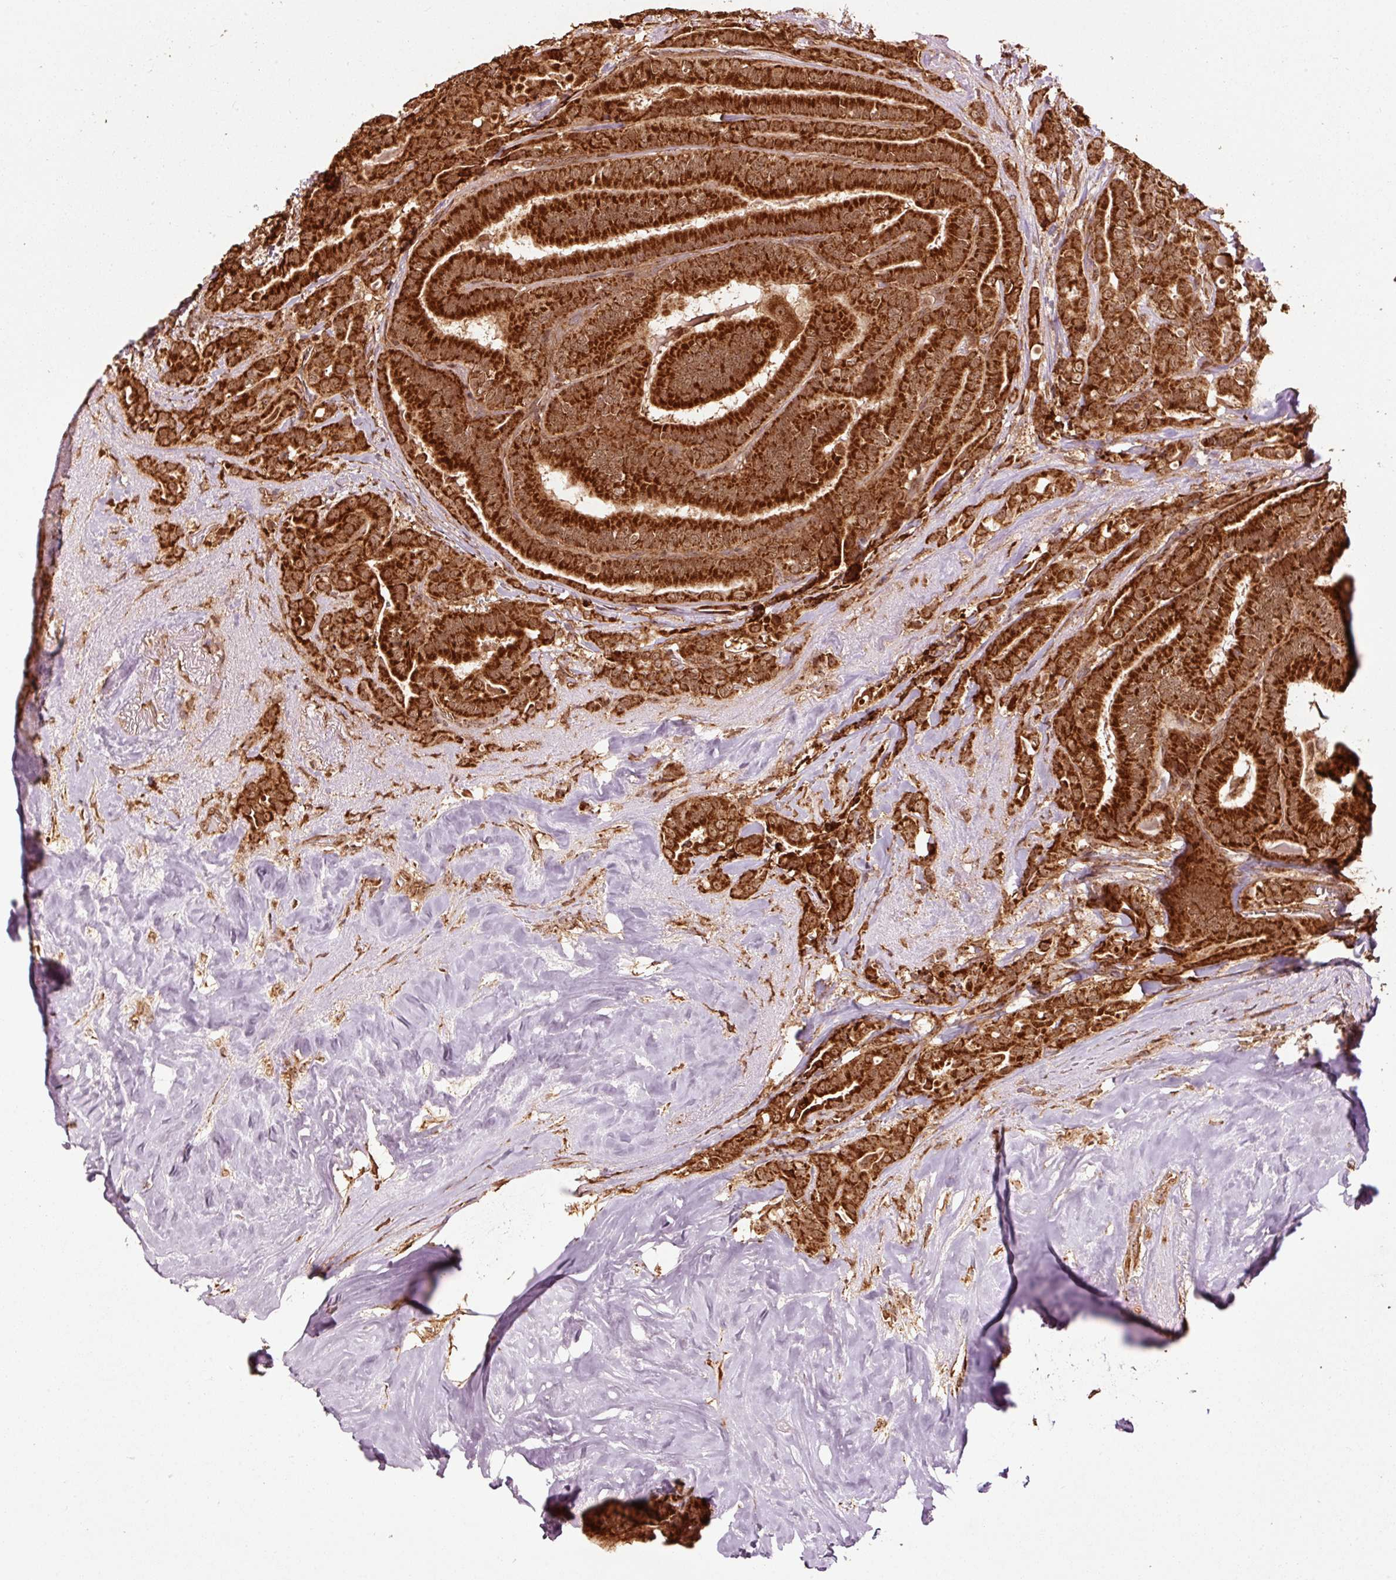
{"staining": {"intensity": "strong", "quantity": ">75%", "location": "cytoplasmic/membranous"}, "tissue": "thyroid cancer", "cell_type": "Tumor cells", "image_type": "cancer", "snomed": [{"axis": "morphology", "description": "Papillary adenocarcinoma, NOS"}, {"axis": "topography", "description": "Thyroid gland"}], "caption": "Thyroid cancer (papillary adenocarcinoma) stained with a protein marker shows strong staining in tumor cells.", "gene": "MRPL16", "patient": {"sex": "male", "age": 61}}